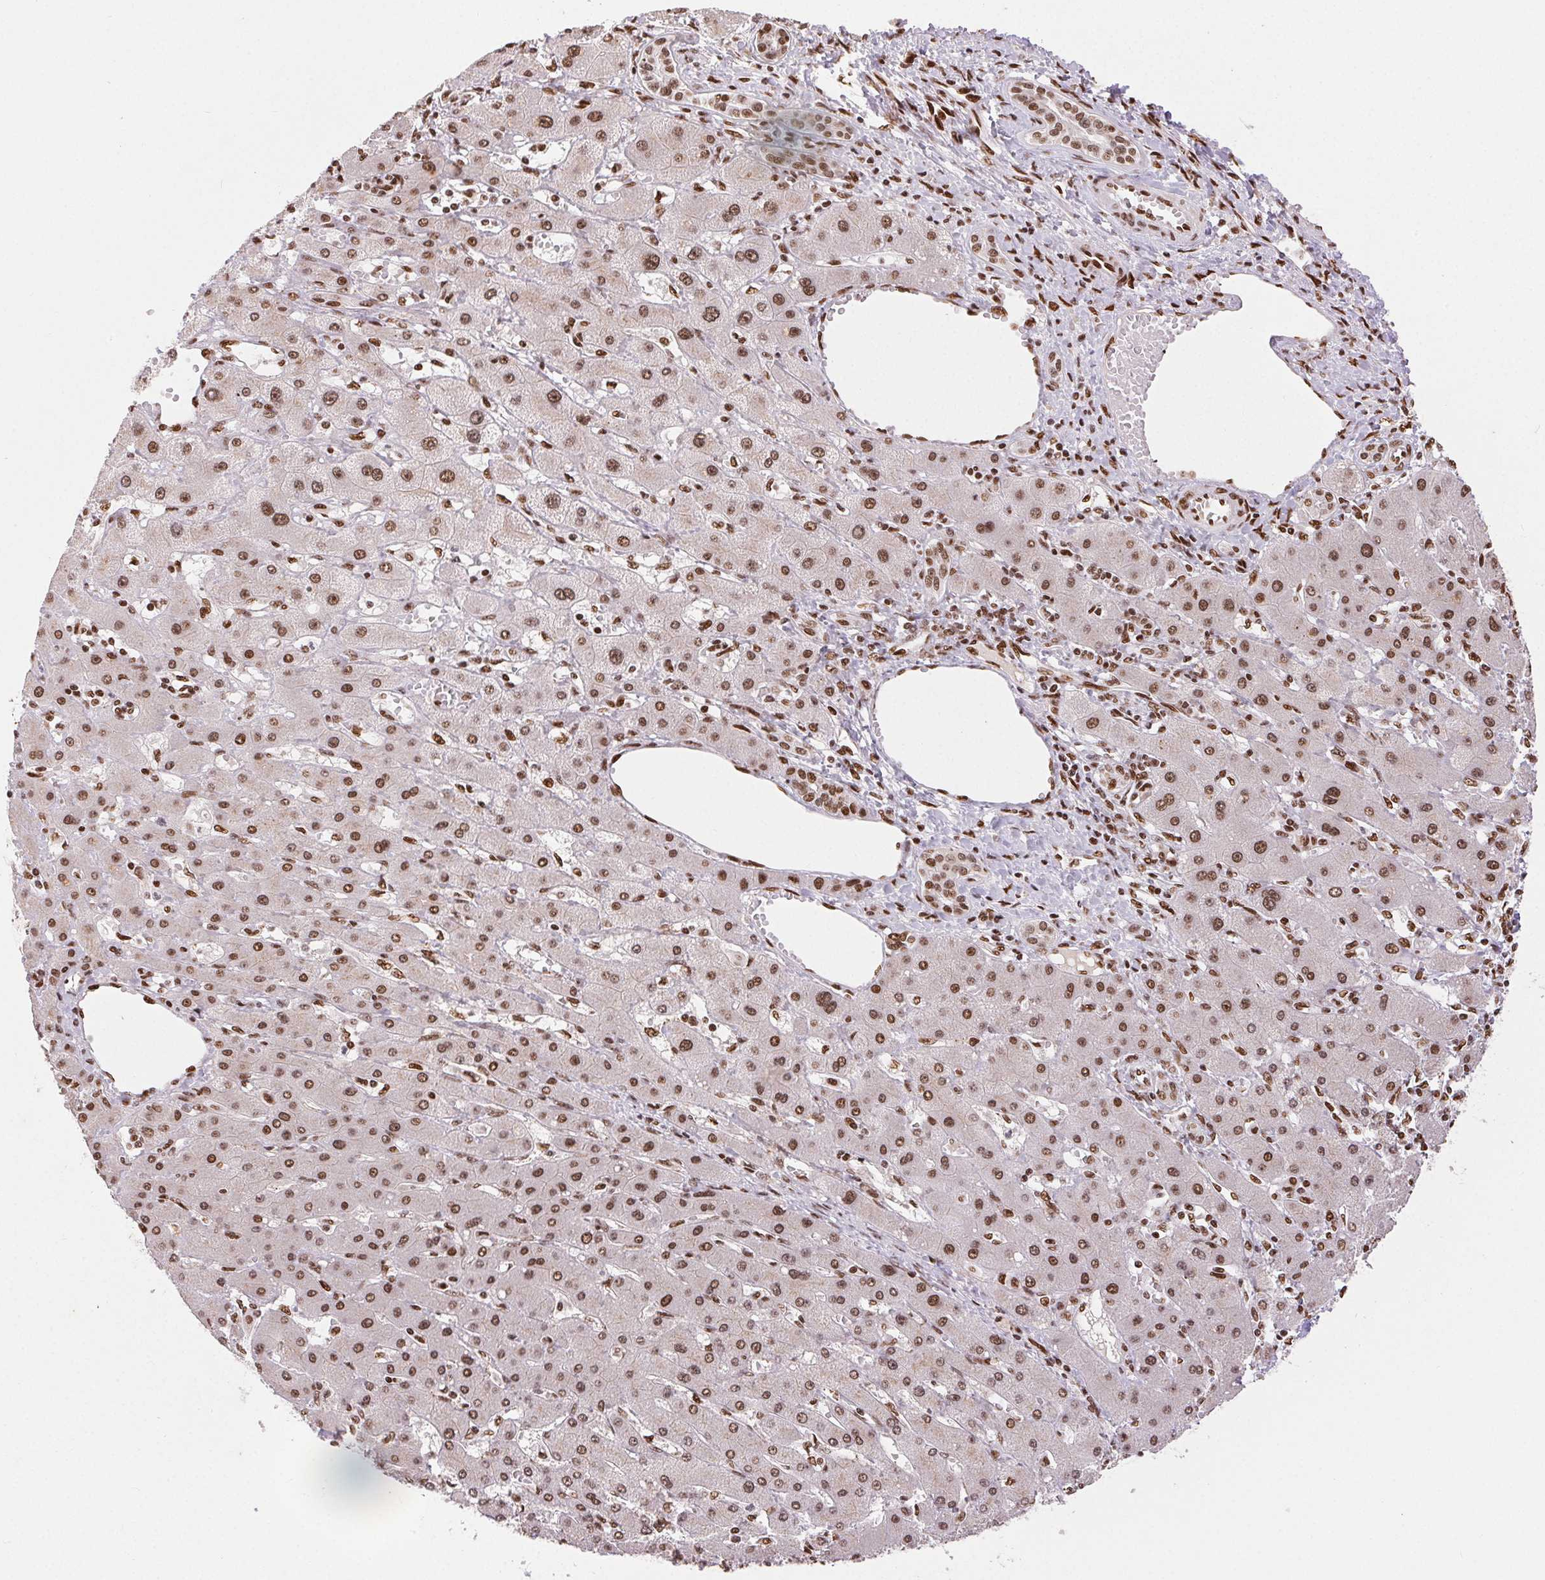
{"staining": {"intensity": "moderate", "quantity": ">75%", "location": "nuclear"}, "tissue": "liver cancer", "cell_type": "Tumor cells", "image_type": "cancer", "snomed": [{"axis": "morphology", "description": "Cholangiocarcinoma"}, {"axis": "topography", "description": "Liver"}], "caption": "IHC (DAB (3,3'-diaminobenzidine)) staining of human liver cancer demonstrates moderate nuclear protein staining in approximately >75% of tumor cells. The protein is shown in brown color, while the nuclei are stained blue.", "gene": "ZNF80", "patient": {"sex": "male", "age": 59}}